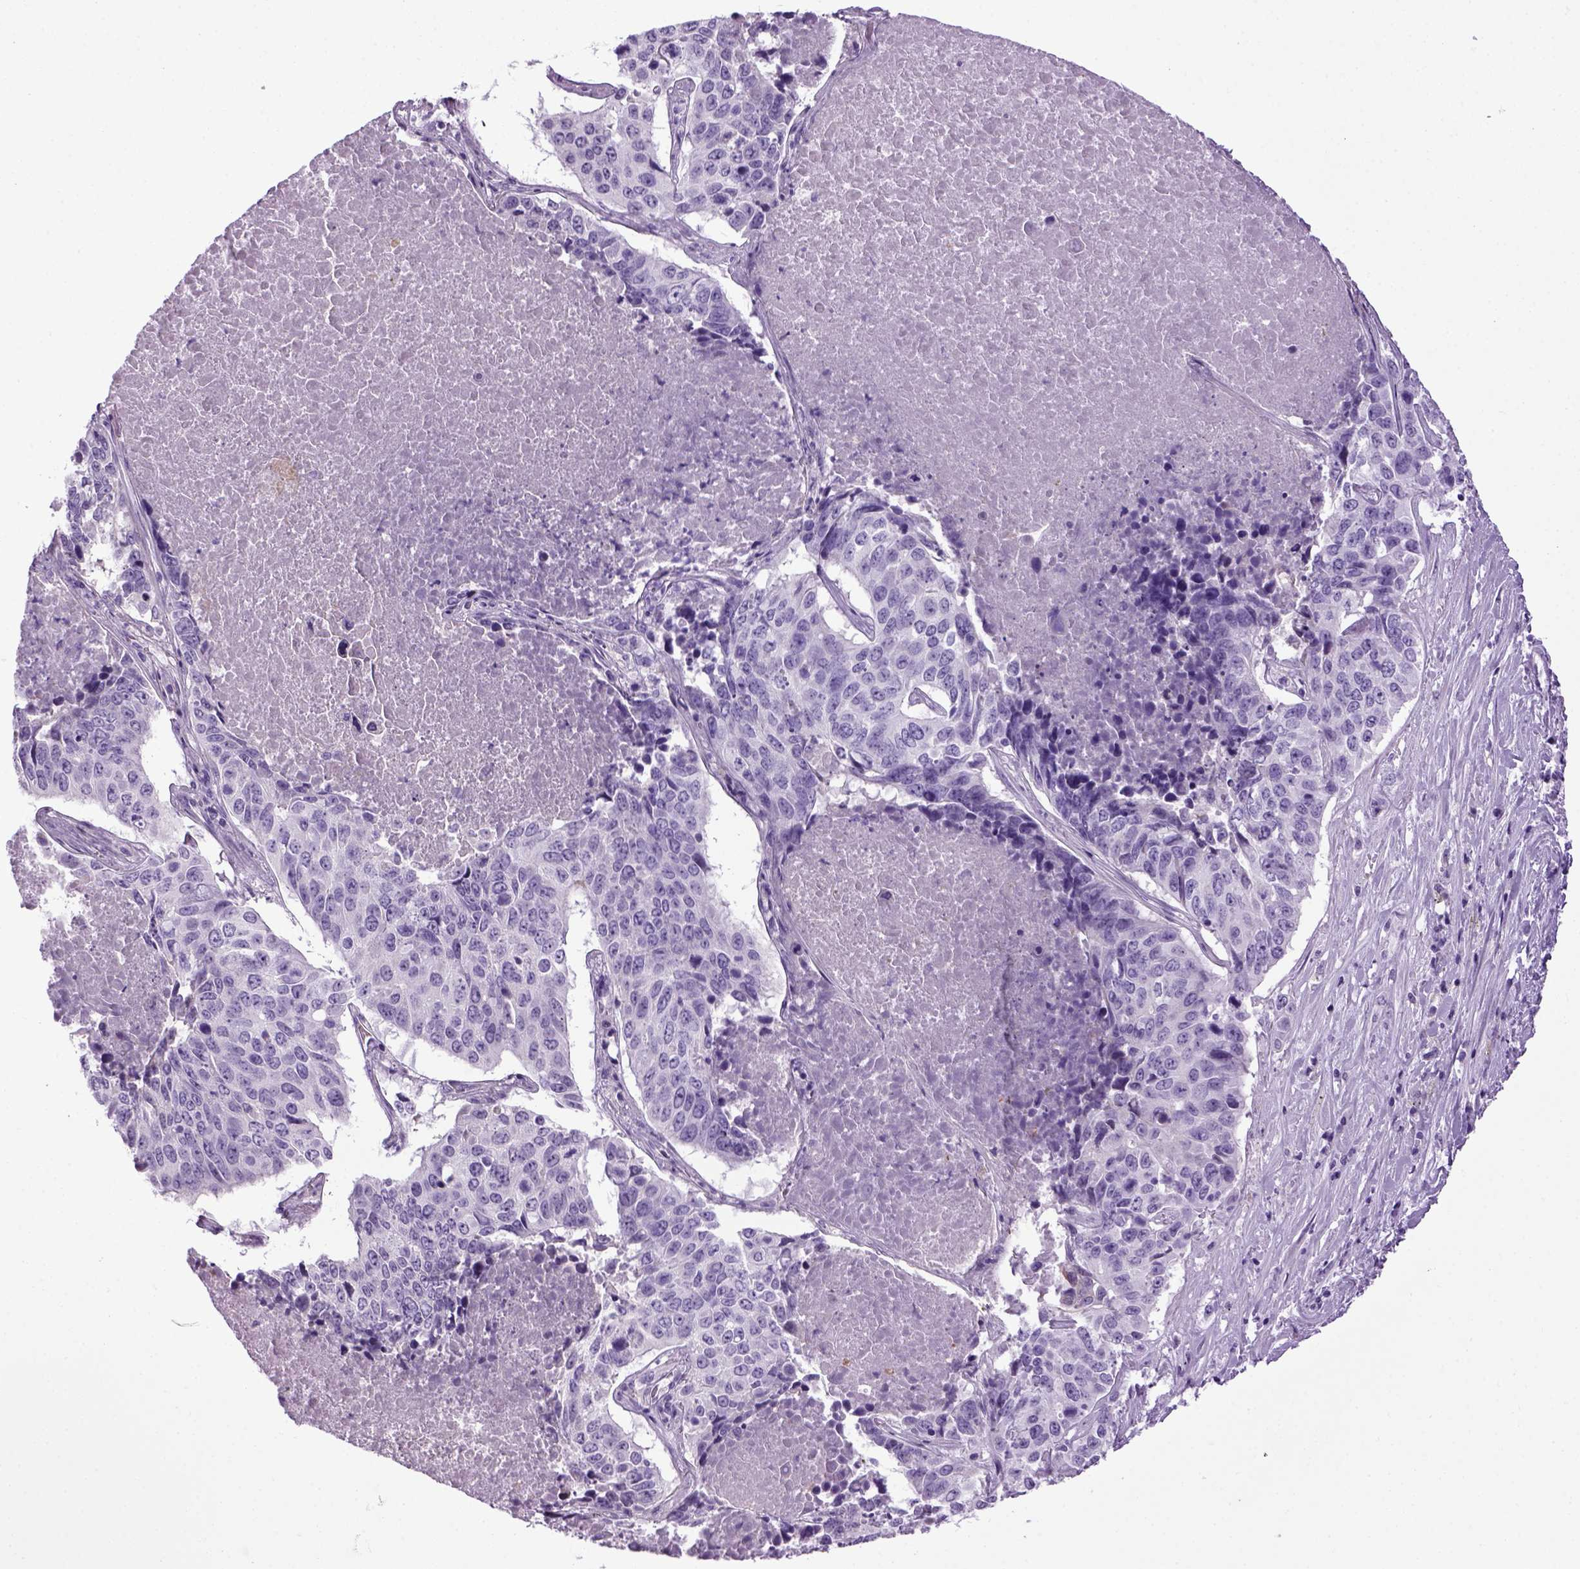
{"staining": {"intensity": "negative", "quantity": "none", "location": "none"}, "tissue": "lung cancer", "cell_type": "Tumor cells", "image_type": "cancer", "snomed": [{"axis": "morphology", "description": "Normal tissue, NOS"}, {"axis": "morphology", "description": "Squamous cell carcinoma, NOS"}, {"axis": "topography", "description": "Bronchus"}, {"axis": "topography", "description": "Lung"}], "caption": "The immunohistochemistry (IHC) photomicrograph has no significant staining in tumor cells of lung squamous cell carcinoma tissue.", "gene": "HMCN2", "patient": {"sex": "male", "age": 64}}